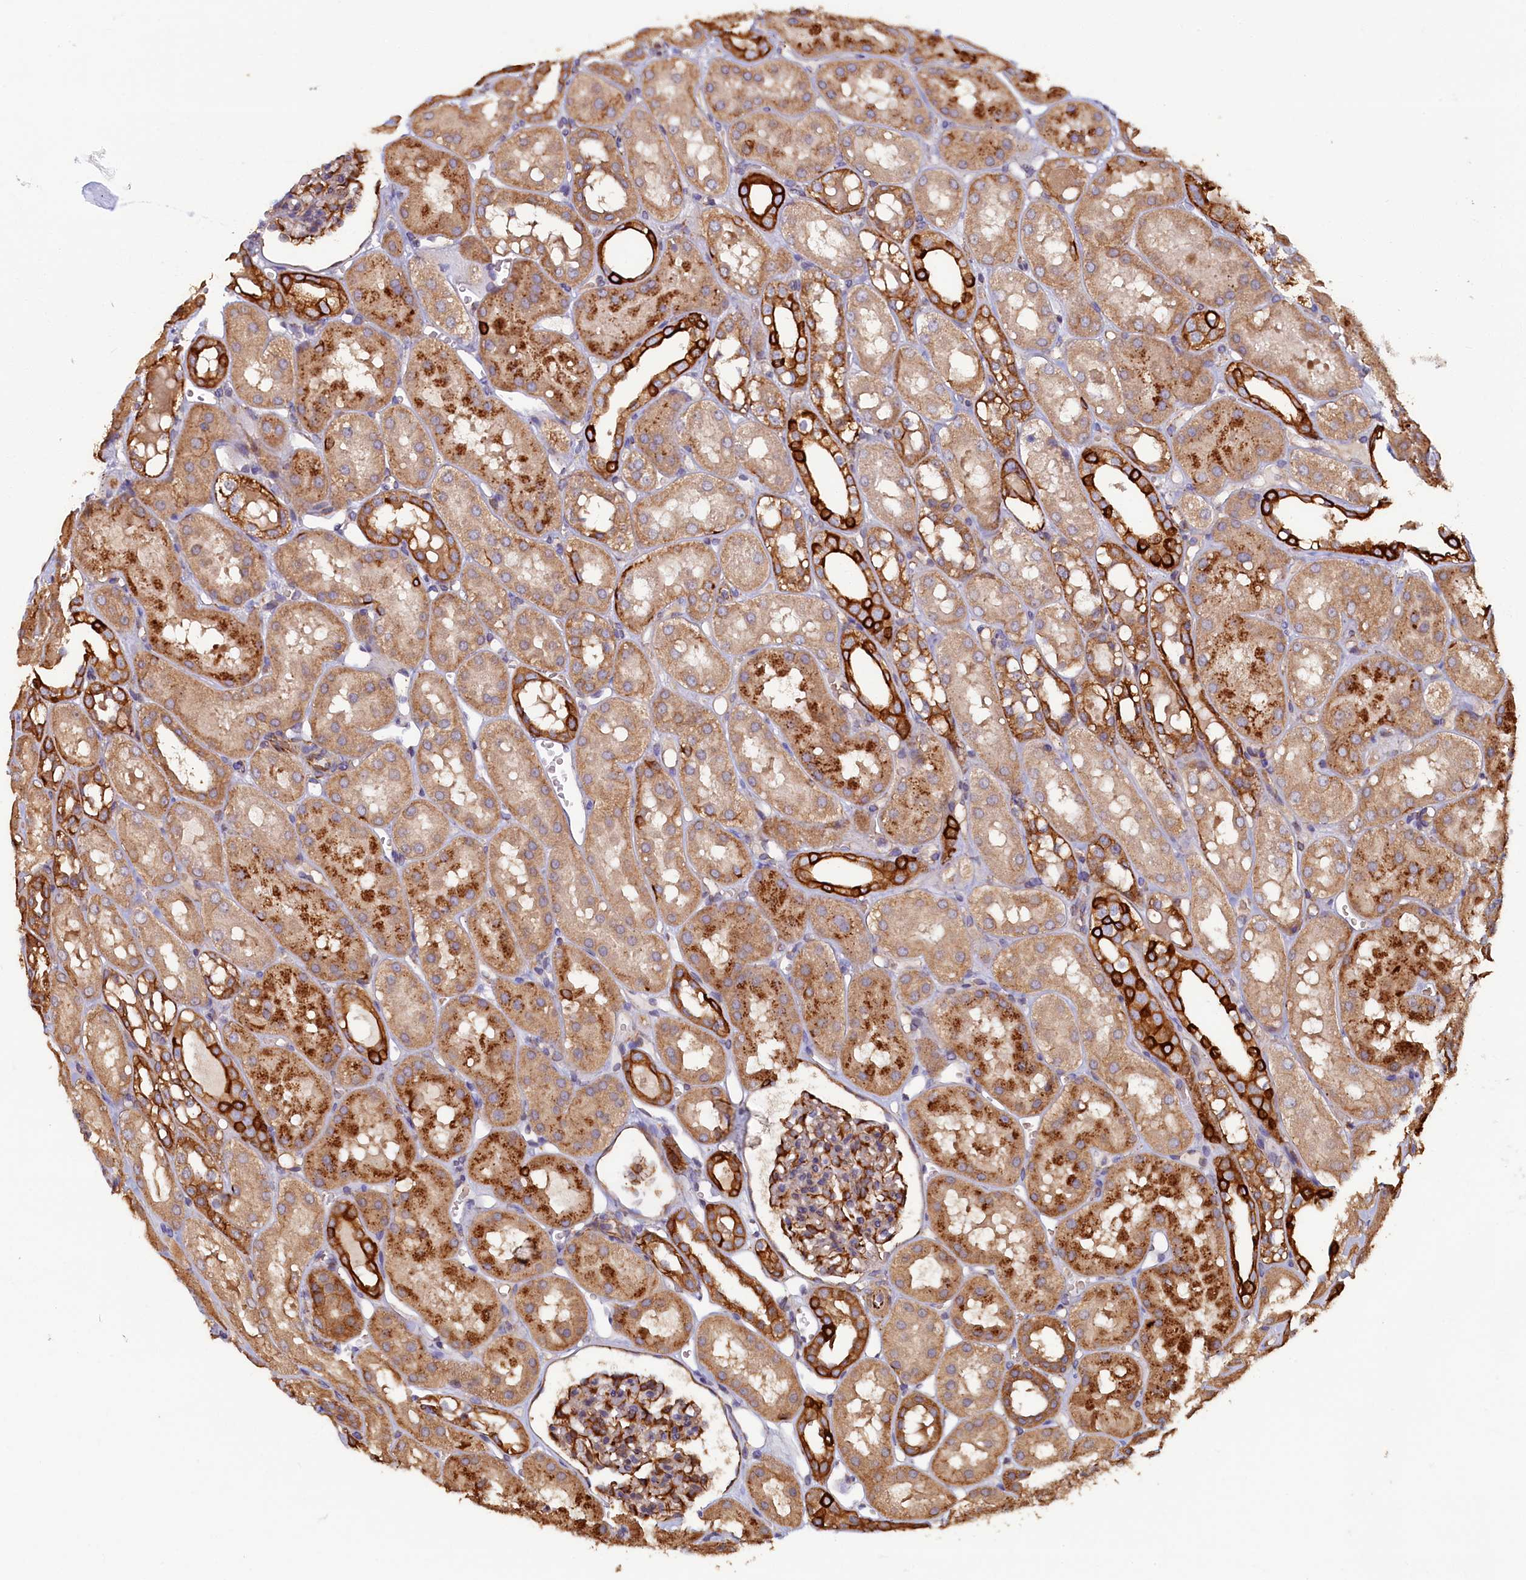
{"staining": {"intensity": "moderate", "quantity": "<25%", "location": "cytoplasmic/membranous"}, "tissue": "kidney", "cell_type": "Cells in glomeruli", "image_type": "normal", "snomed": [{"axis": "morphology", "description": "Normal tissue, NOS"}, {"axis": "topography", "description": "Kidney"}], "caption": "Immunohistochemistry (IHC) of normal human kidney shows low levels of moderate cytoplasmic/membranous expression in about <25% of cells in glomeruli. The protein is shown in brown color, while the nuclei are stained blue.", "gene": "LRRC57", "patient": {"sex": "male", "age": 16}}